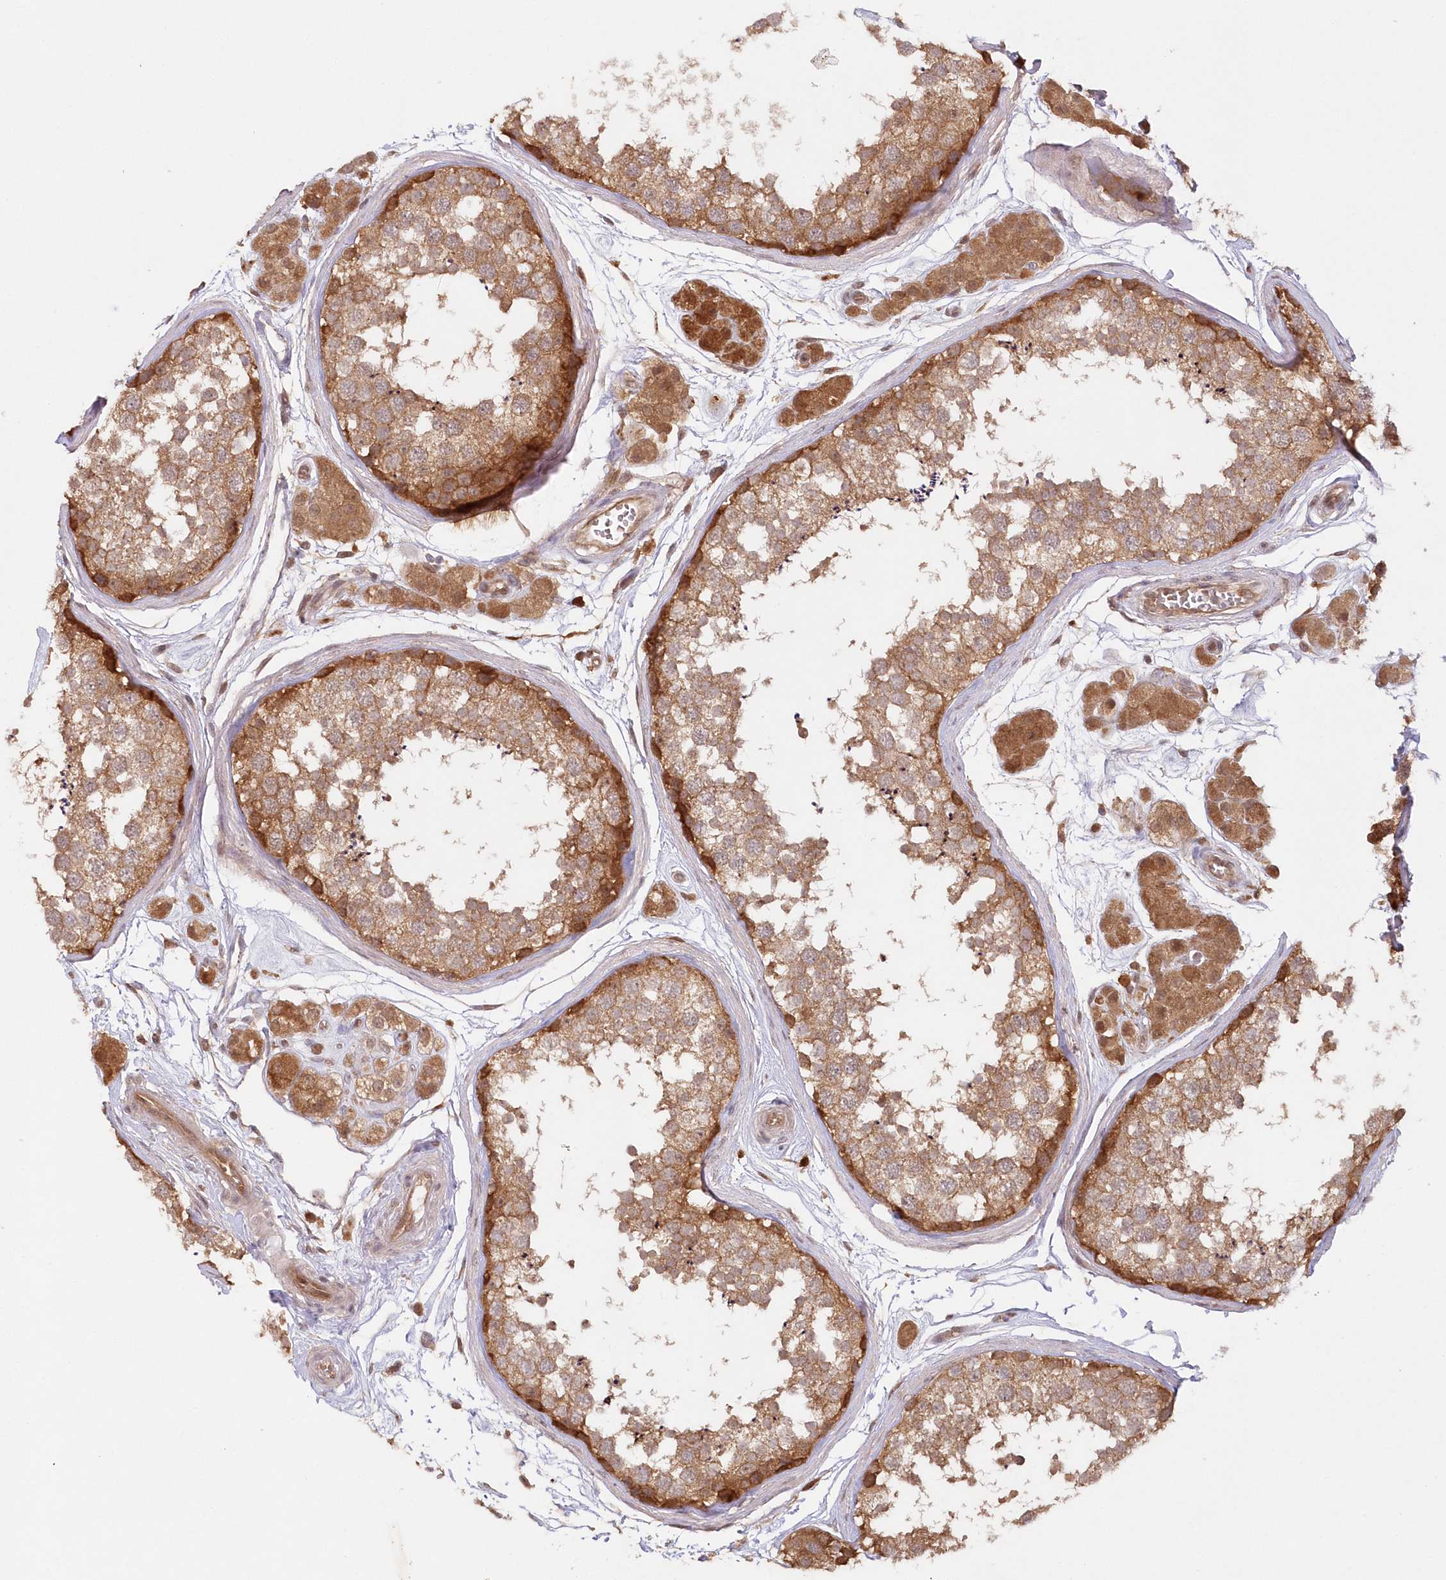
{"staining": {"intensity": "moderate", "quantity": ">75%", "location": "cytoplasmic/membranous"}, "tissue": "testis", "cell_type": "Cells in seminiferous ducts", "image_type": "normal", "snomed": [{"axis": "morphology", "description": "Normal tissue, NOS"}, {"axis": "topography", "description": "Testis"}], "caption": "Moderate cytoplasmic/membranous staining is present in approximately >75% of cells in seminiferous ducts in unremarkable testis.", "gene": "GBE1", "patient": {"sex": "male", "age": 56}}